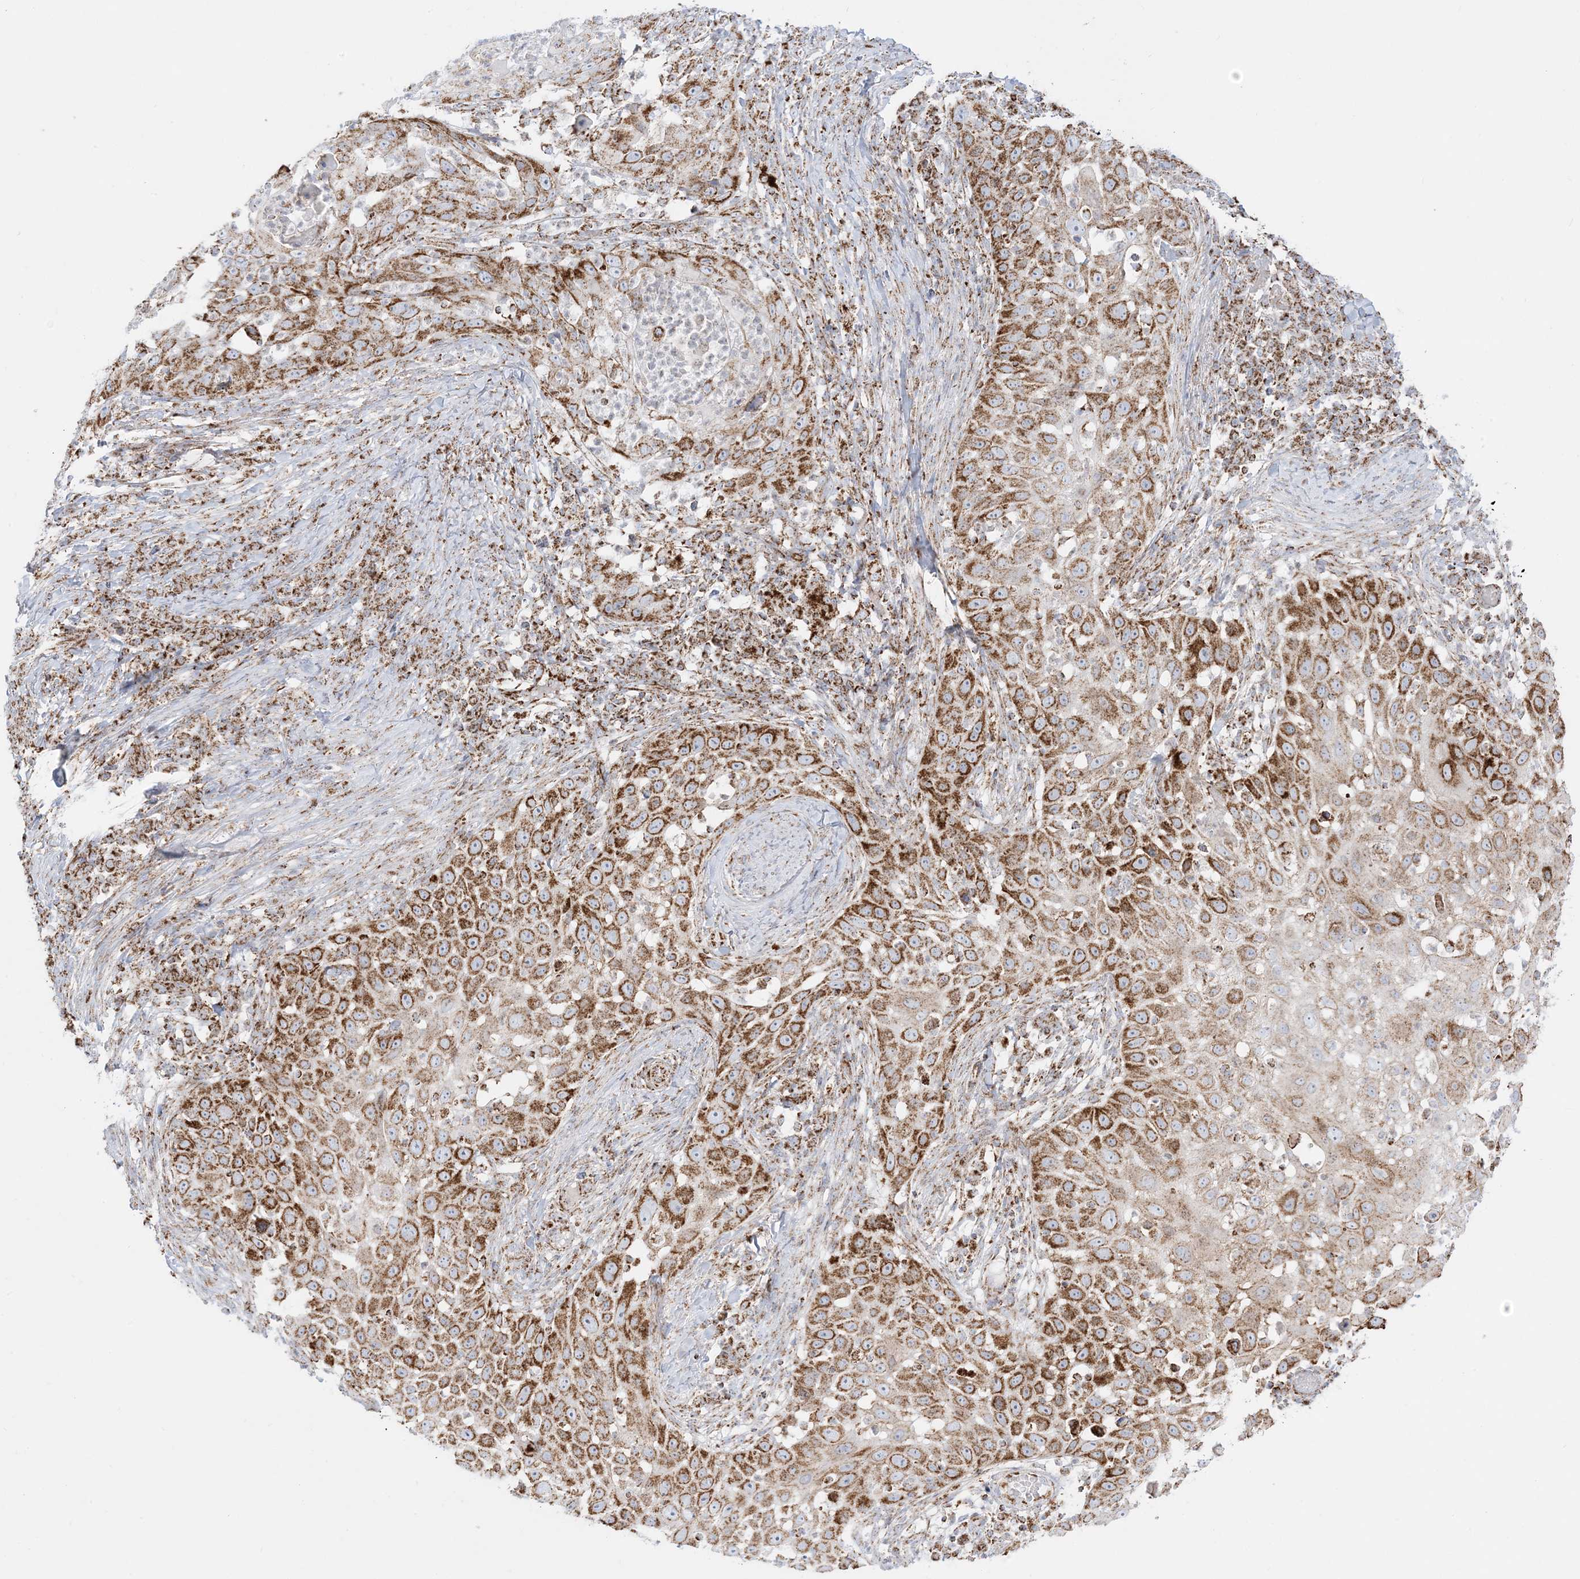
{"staining": {"intensity": "moderate", "quantity": ">75%", "location": "cytoplasmic/membranous"}, "tissue": "skin cancer", "cell_type": "Tumor cells", "image_type": "cancer", "snomed": [{"axis": "morphology", "description": "Squamous cell carcinoma, NOS"}, {"axis": "topography", "description": "Skin"}], "caption": "The micrograph displays immunohistochemical staining of skin cancer. There is moderate cytoplasmic/membranous expression is present in about >75% of tumor cells.", "gene": "MRPS36", "patient": {"sex": "female", "age": 44}}